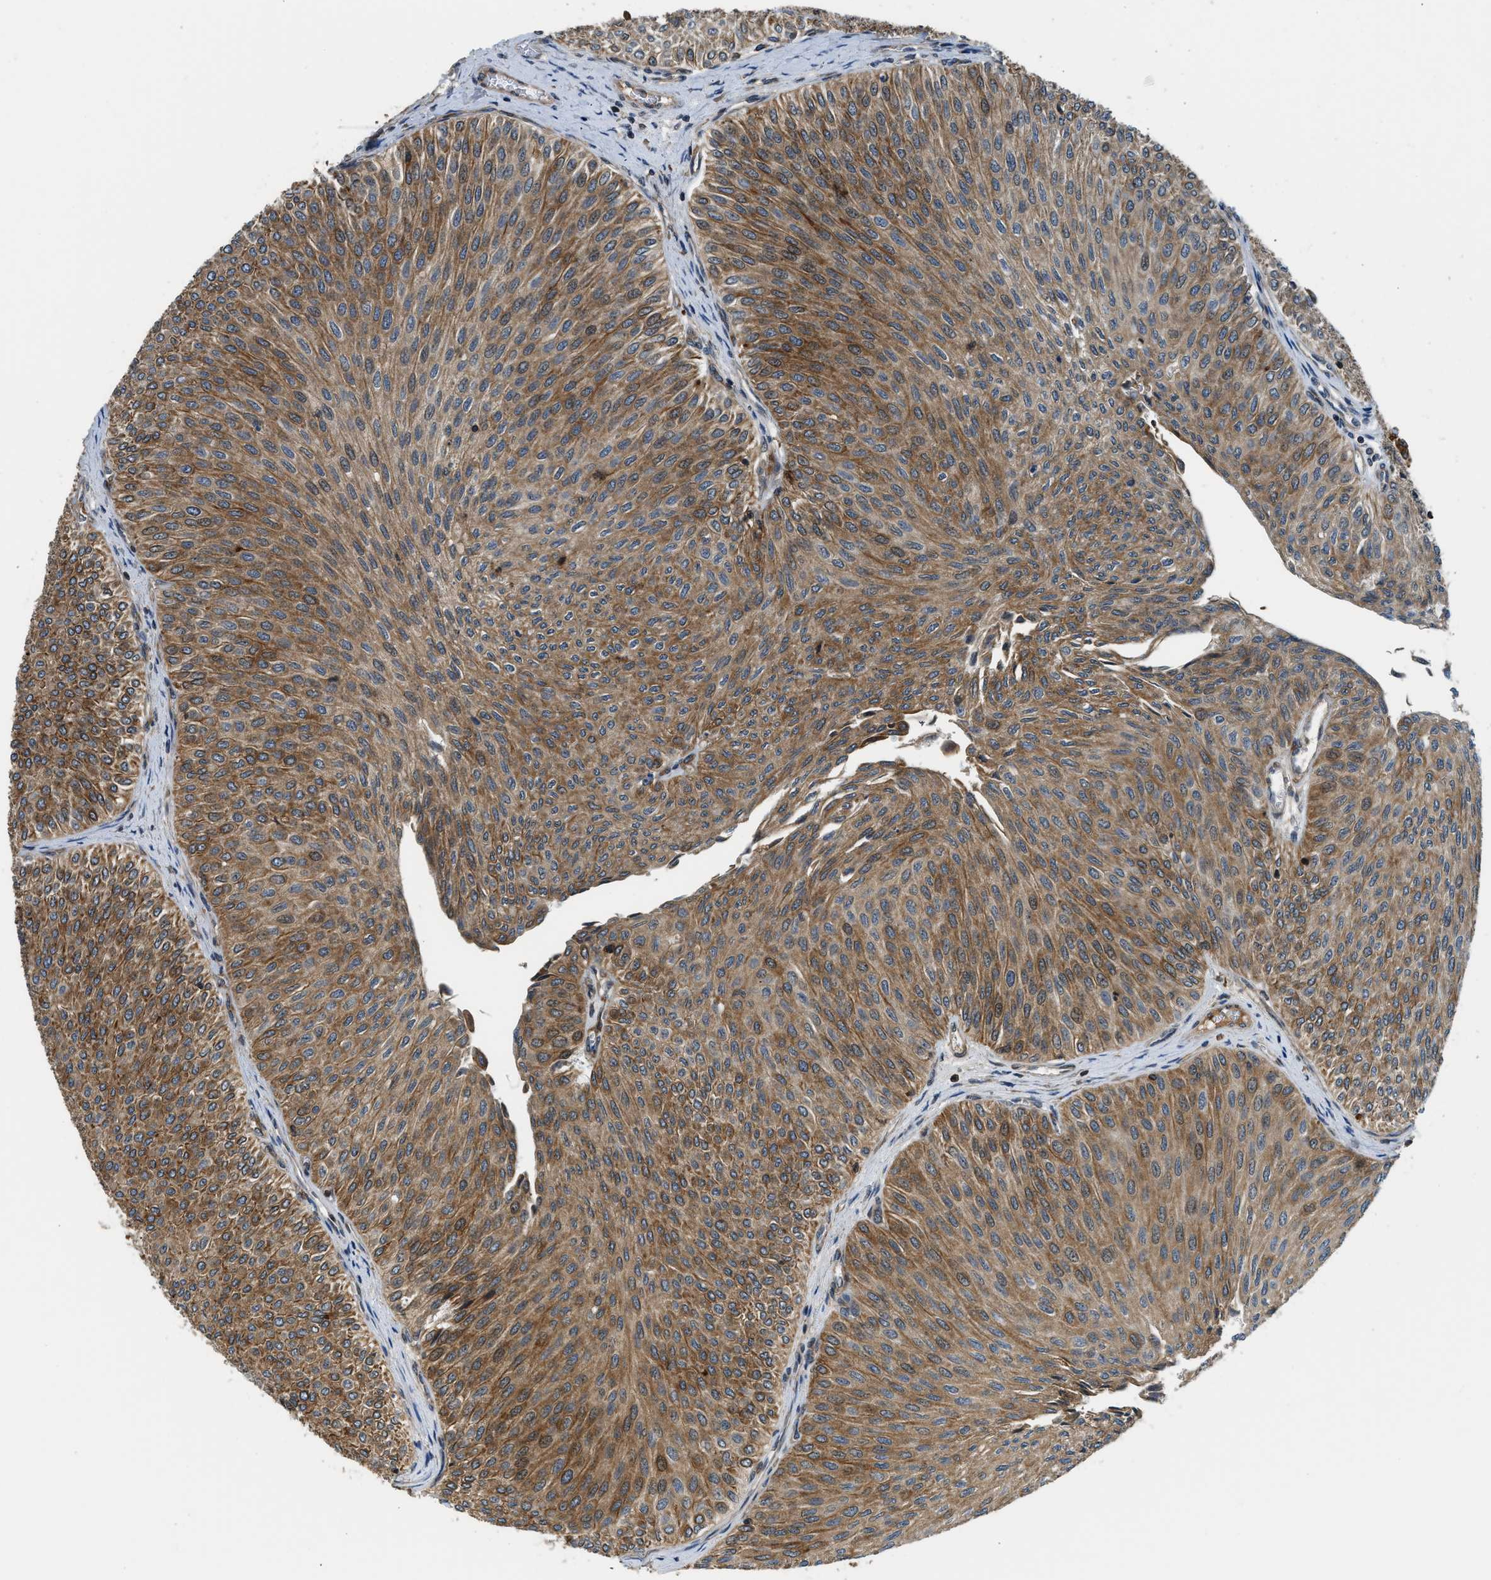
{"staining": {"intensity": "moderate", "quantity": ">75%", "location": "cytoplasmic/membranous"}, "tissue": "urothelial cancer", "cell_type": "Tumor cells", "image_type": "cancer", "snomed": [{"axis": "morphology", "description": "Urothelial carcinoma, Low grade"}, {"axis": "topography", "description": "Urinary bladder"}], "caption": "Moderate cytoplasmic/membranous staining is appreciated in about >75% of tumor cells in urothelial cancer.", "gene": "RETREG3", "patient": {"sex": "male", "age": 78}}